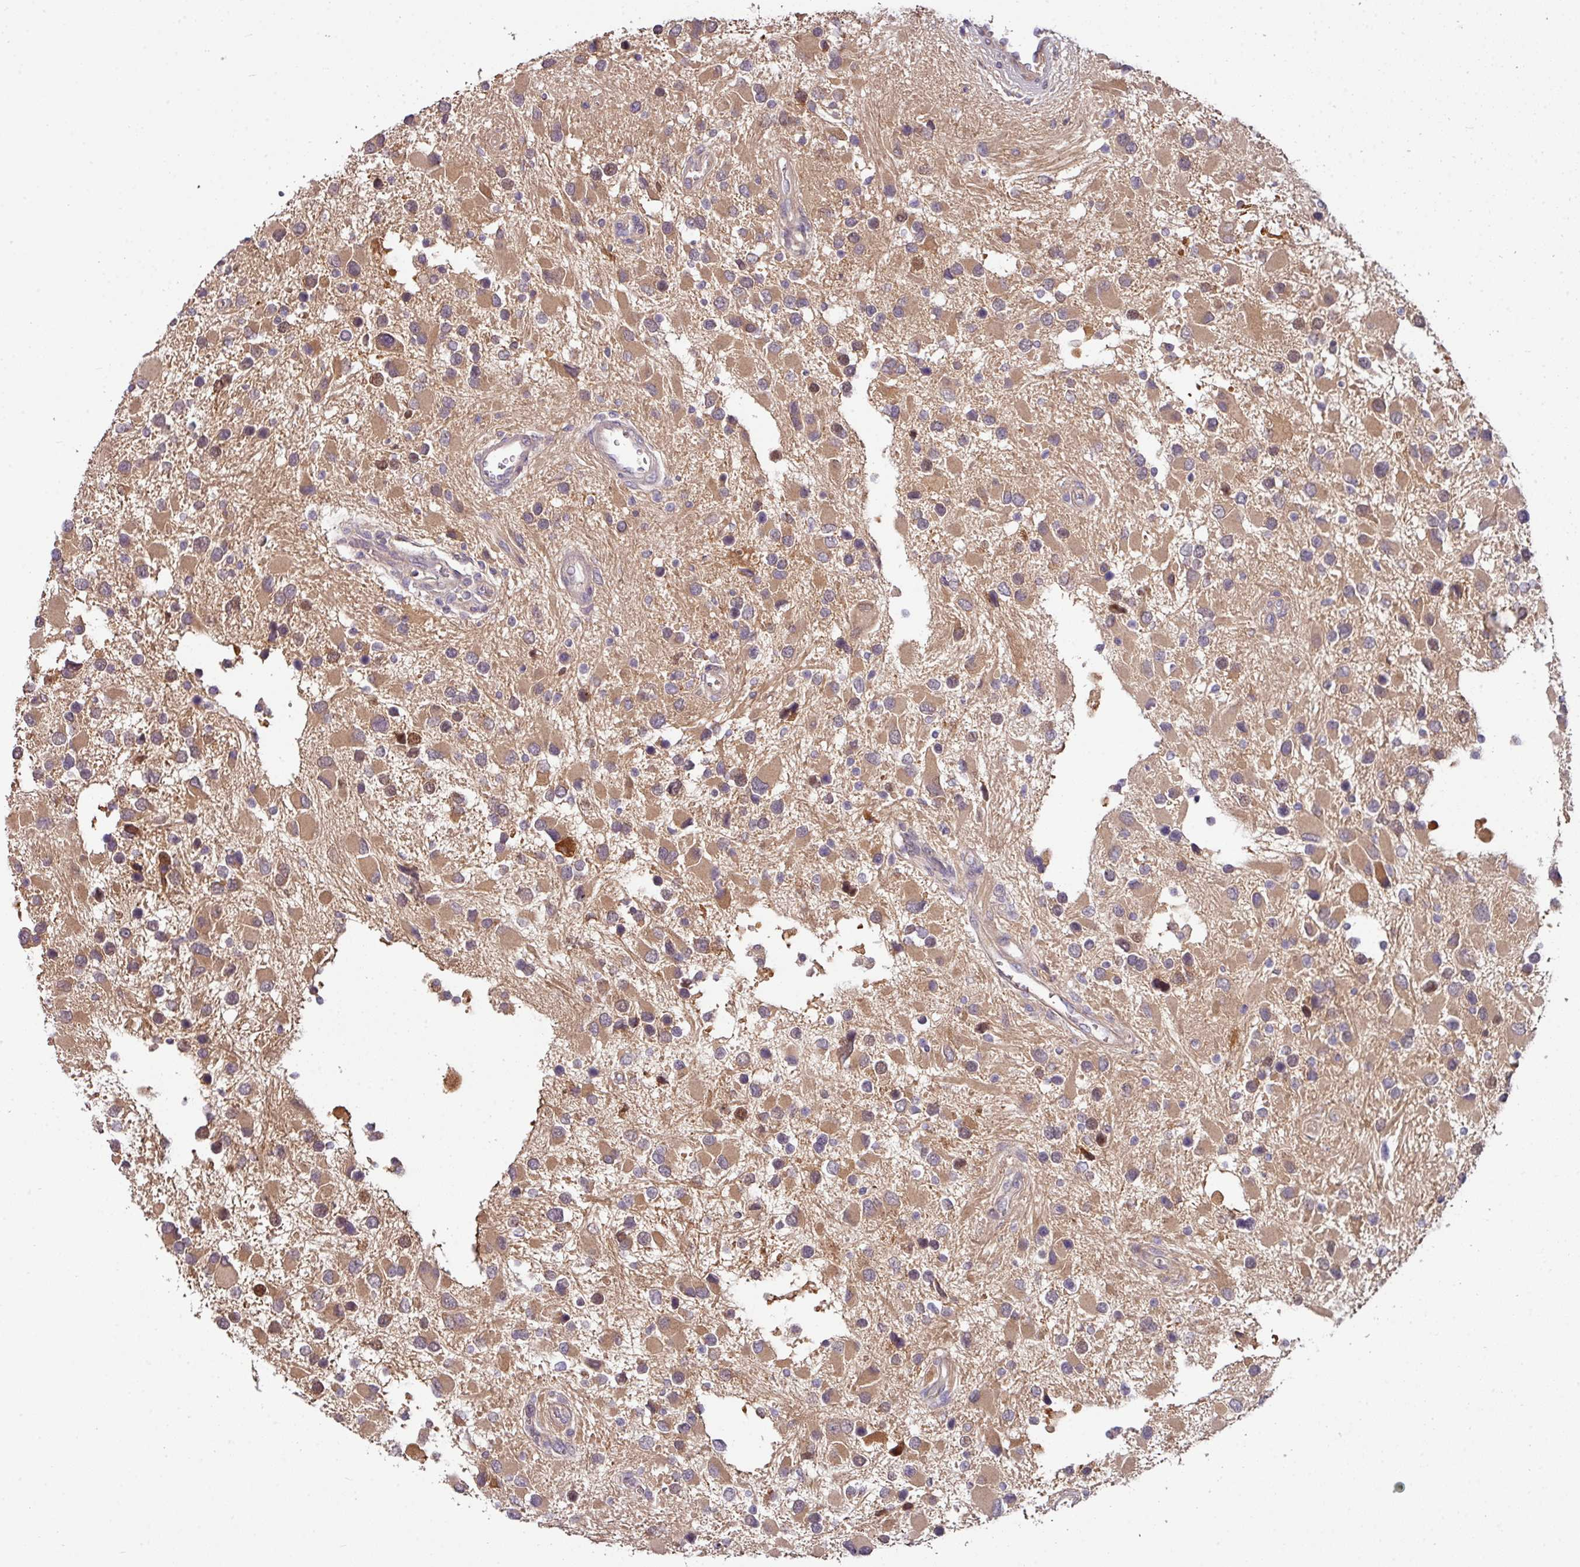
{"staining": {"intensity": "moderate", "quantity": ">75%", "location": "cytoplasmic/membranous"}, "tissue": "glioma", "cell_type": "Tumor cells", "image_type": "cancer", "snomed": [{"axis": "morphology", "description": "Glioma, malignant, High grade"}, {"axis": "topography", "description": "Brain"}], "caption": "Human malignant glioma (high-grade) stained with a protein marker displays moderate staining in tumor cells.", "gene": "SLAMF6", "patient": {"sex": "male", "age": 53}}